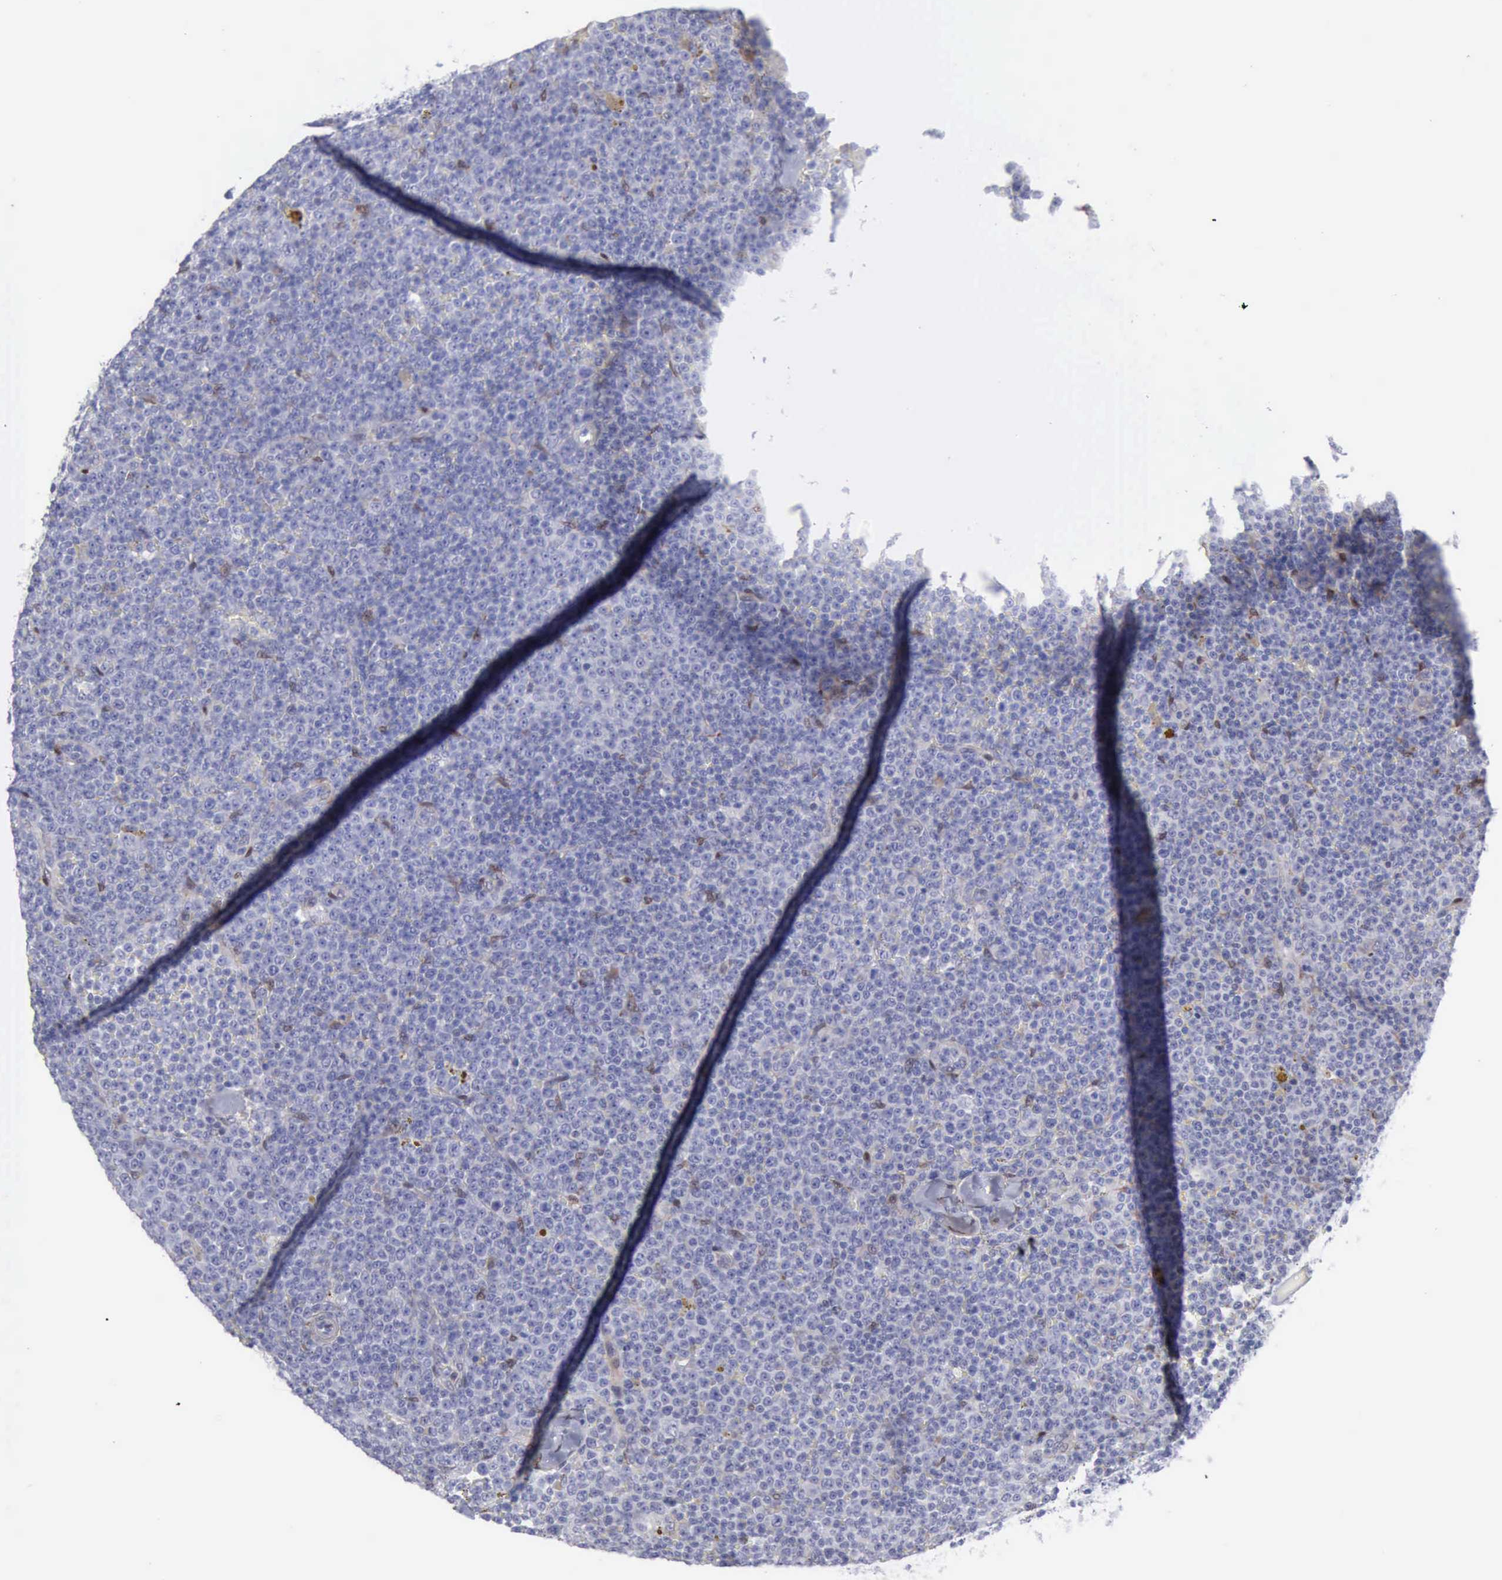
{"staining": {"intensity": "negative", "quantity": "none", "location": "none"}, "tissue": "lymphoma", "cell_type": "Tumor cells", "image_type": "cancer", "snomed": [{"axis": "morphology", "description": "Malignant lymphoma, non-Hodgkin's type, Low grade"}, {"axis": "topography", "description": "Lymph node"}], "caption": "Immunohistochemistry (IHC) image of malignant lymphoma, non-Hodgkin's type (low-grade) stained for a protein (brown), which exhibits no staining in tumor cells. (DAB immunohistochemistry (IHC) visualized using brightfield microscopy, high magnification).", "gene": "FHL1", "patient": {"sex": "male", "age": 50}}